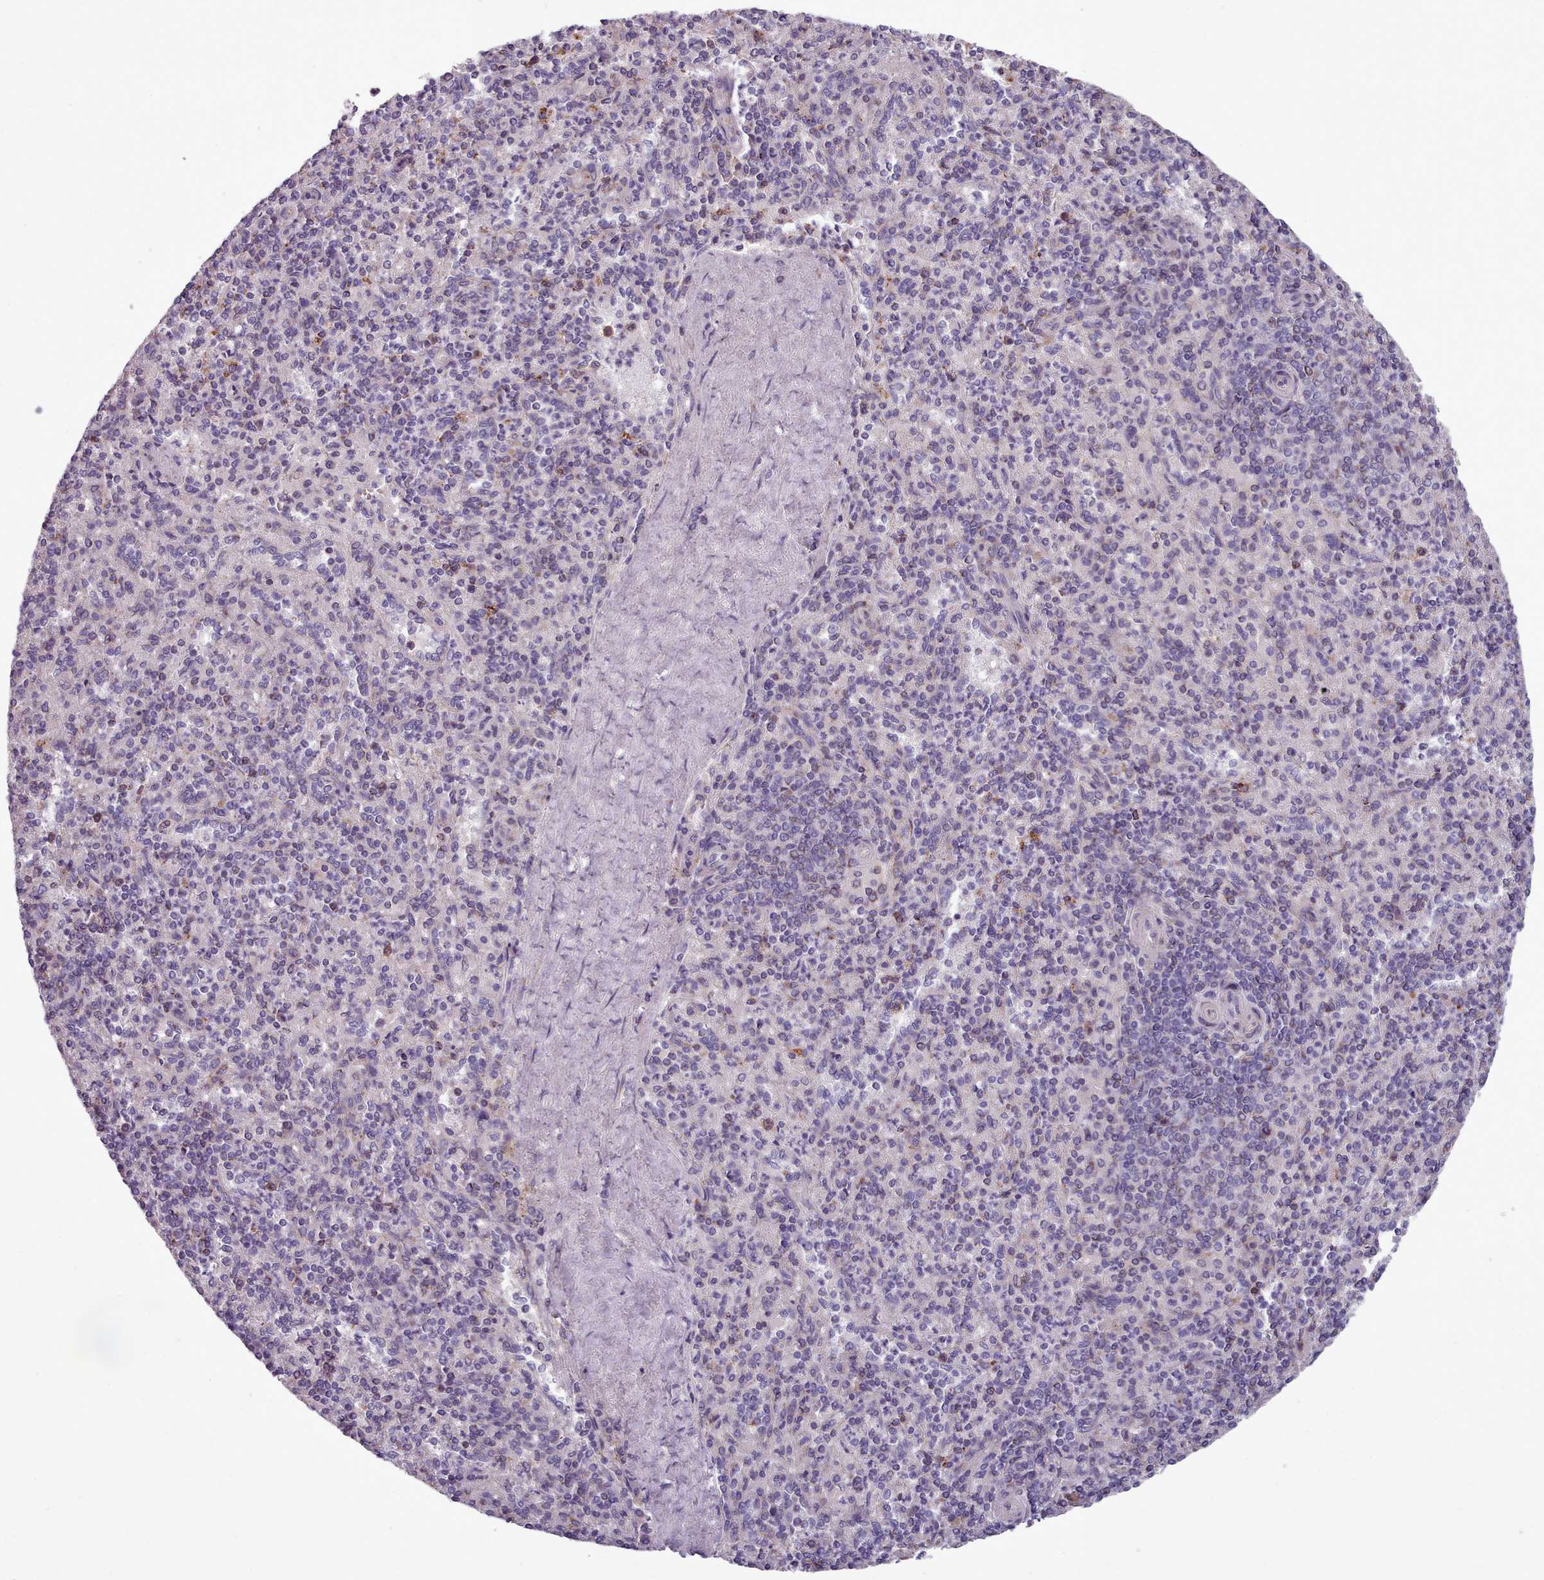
{"staining": {"intensity": "moderate", "quantity": "<25%", "location": "cytoplasmic/membranous"}, "tissue": "spleen", "cell_type": "Cells in red pulp", "image_type": "normal", "snomed": [{"axis": "morphology", "description": "Normal tissue, NOS"}, {"axis": "topography", "description": "Spleen"}], "caption": "Cells in red pulp exhibit low levels of moderate cytoplasmic/membranous positivity in approximately <25% of cells in normal spleen.", "gene": "FKBP10", "patient": {"sex": "male", "age": 82}}